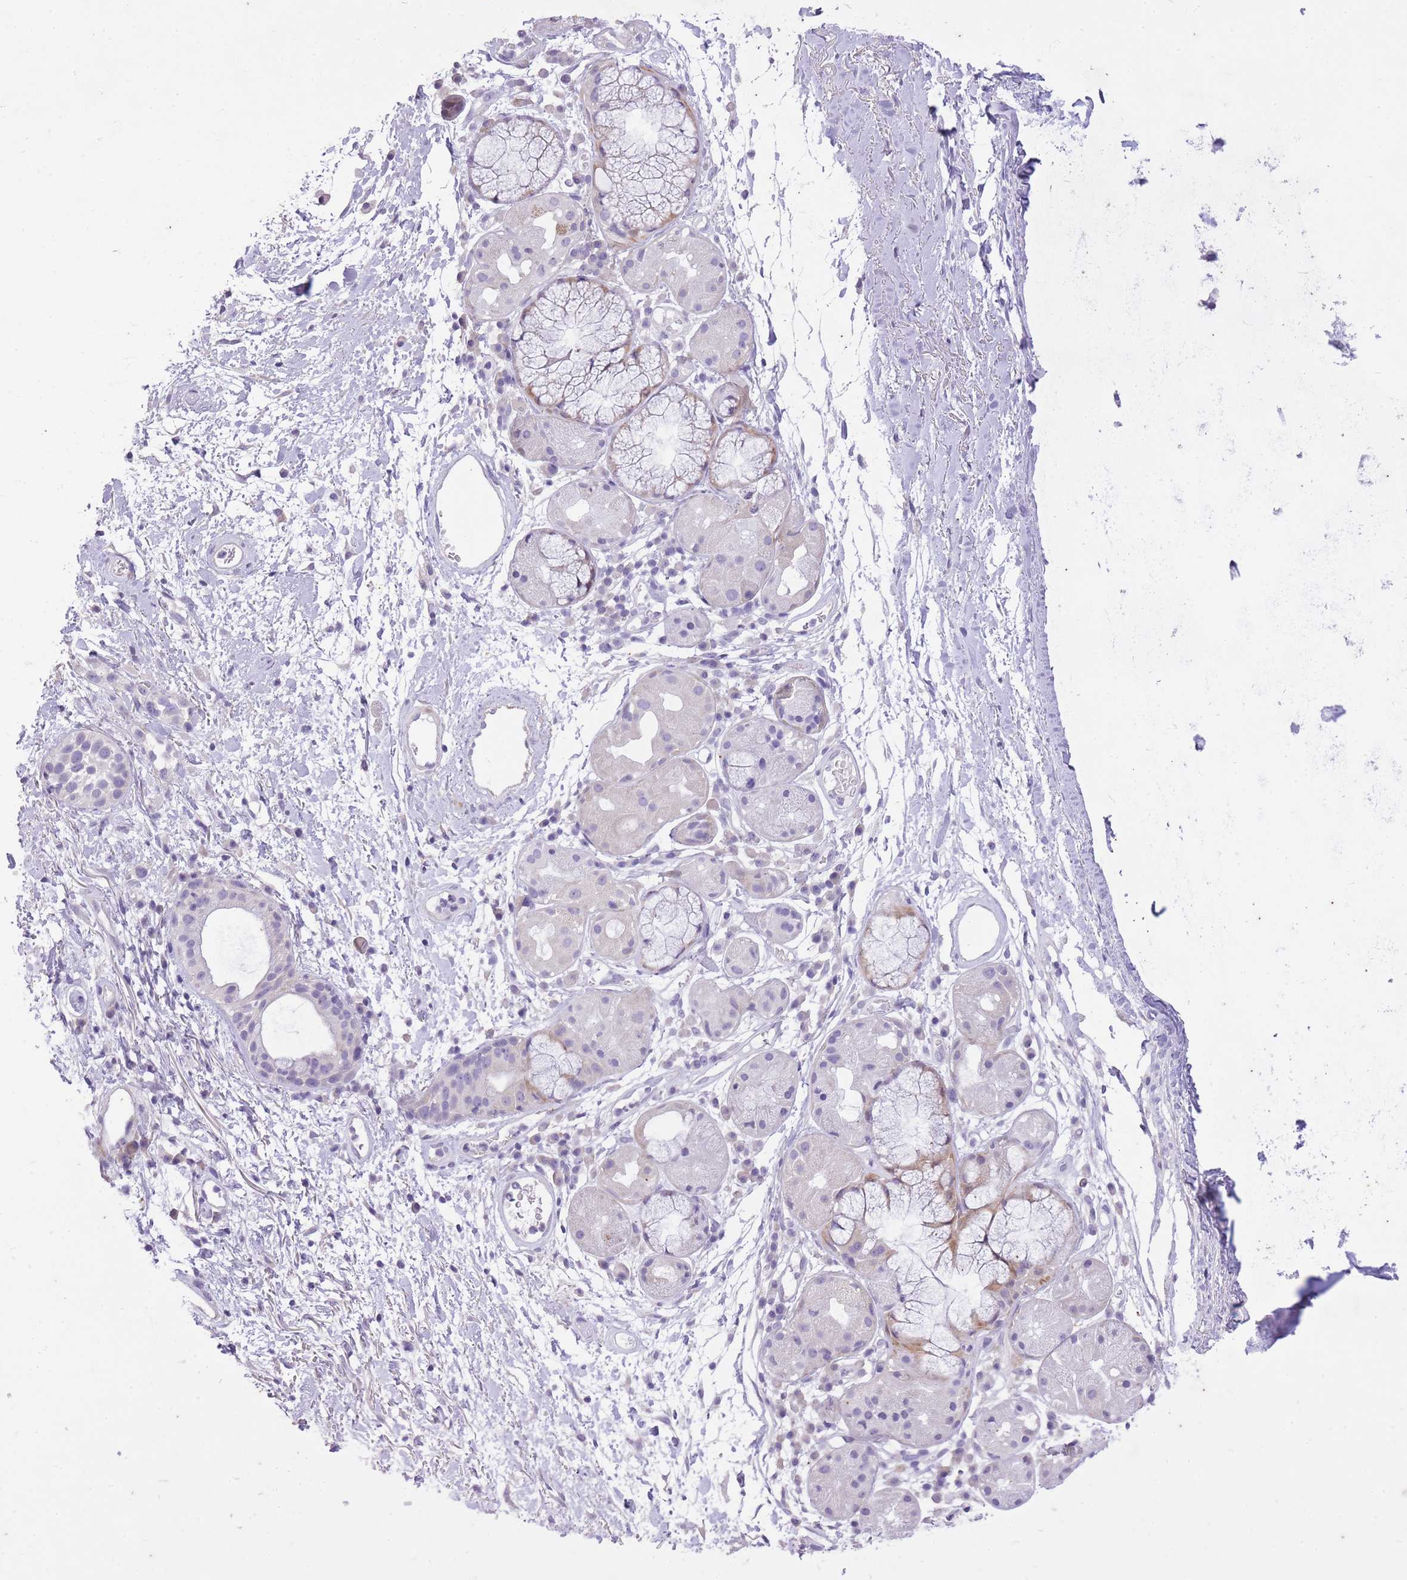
{"staining": {"intensity": "negative", "quantity": "none", "location": "none"}, "tissue": "adipose tissue", "cell_type": "Adipocytes", "image_type": "normal", "snomed": [{"axis": "morphology", "description": "Normal tissue, NOS"}, {"axis": "topography", "description": "Cartilage tissue"}], "caption": "Human adipose tissue stained for a protein using immunohistochemistry (IHC) exhibits no staining in adipocytes.", "gene": "CNTNAP3B", "patient": {"sex": "male", "age": 80}}